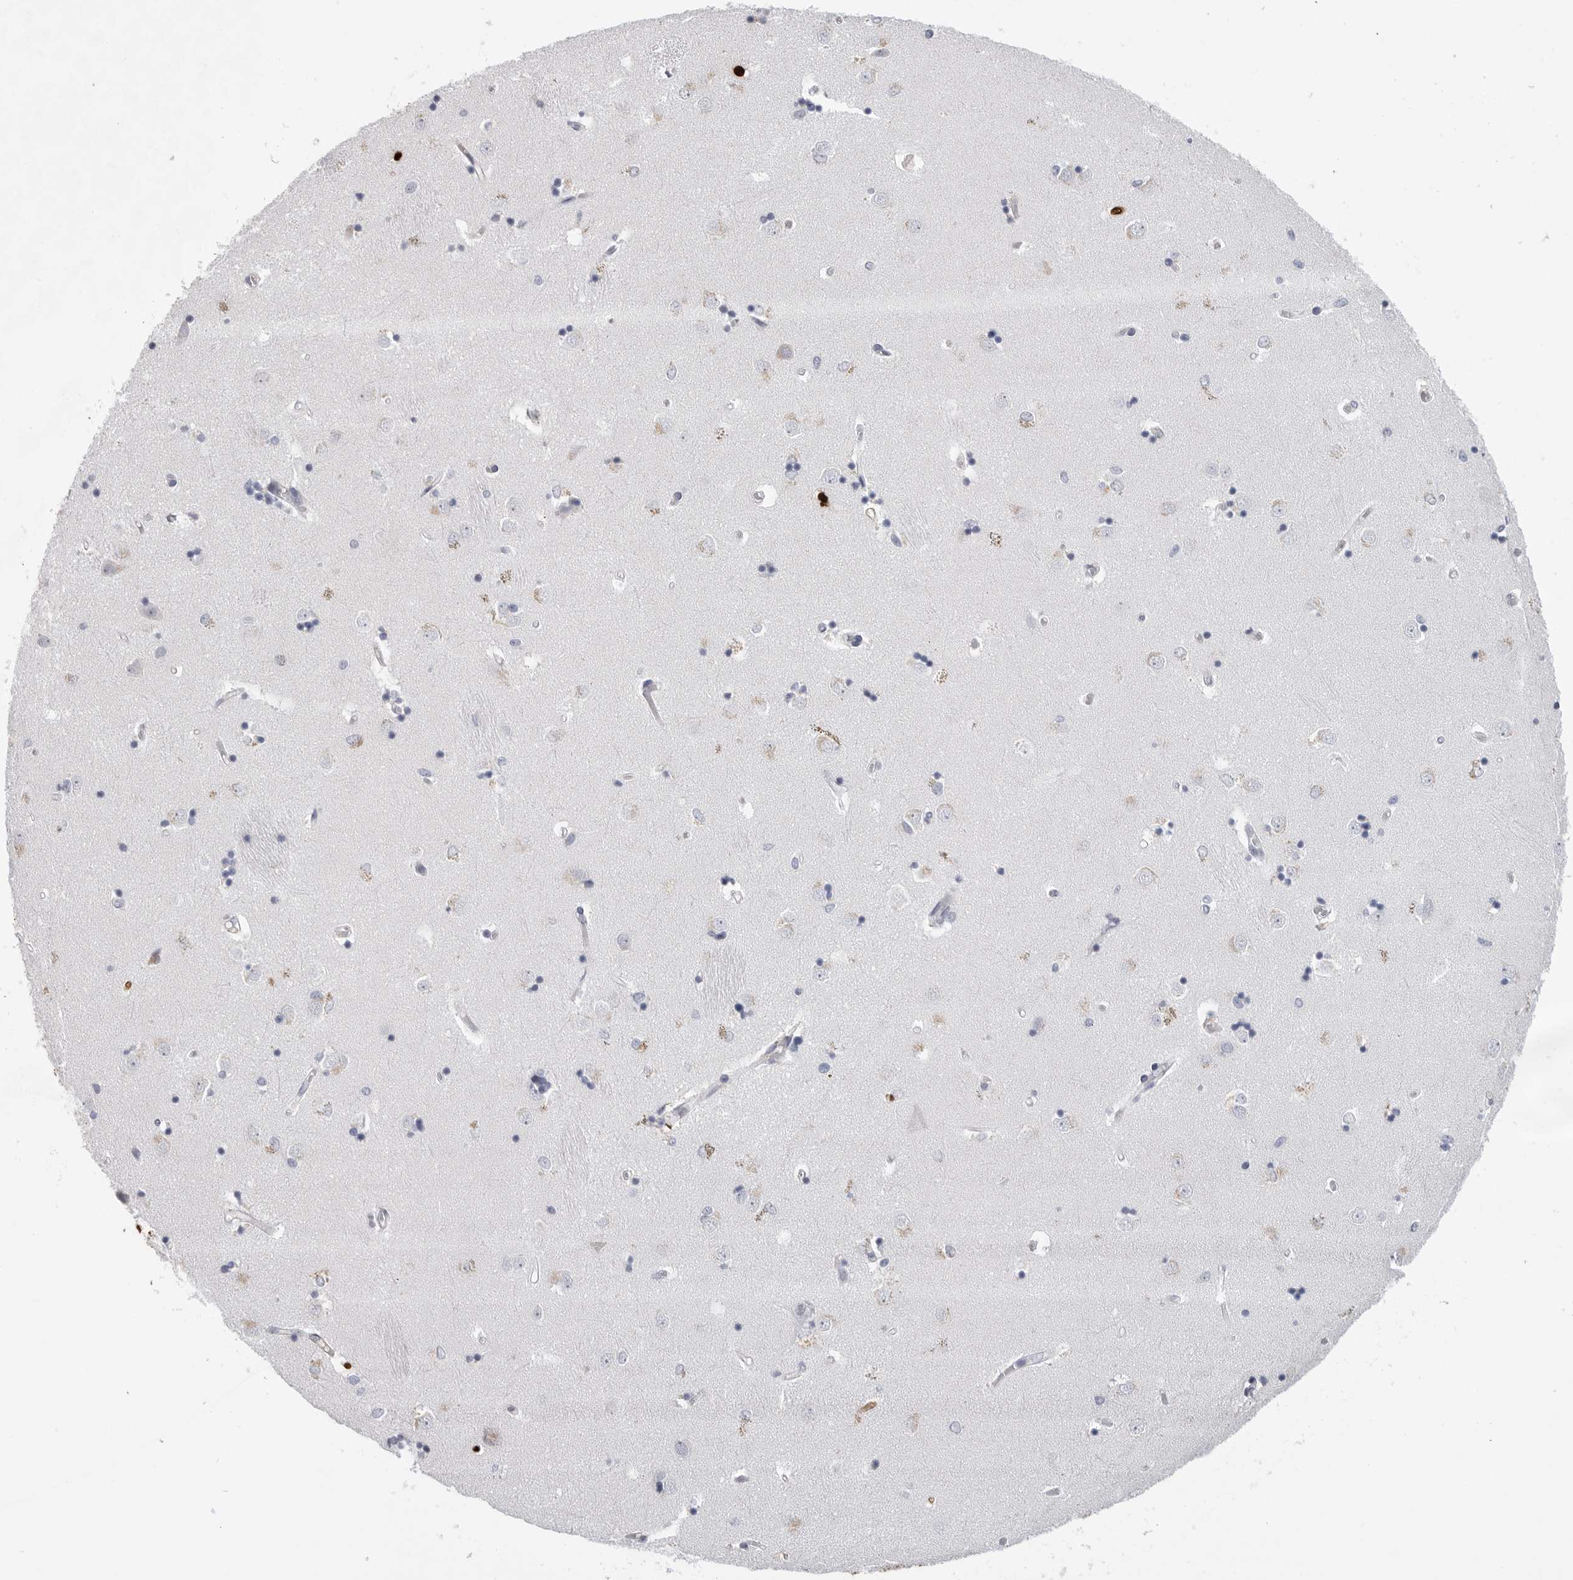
{"staining": {"intensity": "weak", "quantity": "<25%", "location": "cytoplasmic/membranous"}, "tissue": "caudate", "cell_type": "Glial cells", "image_type": "normal", "snomed": [{"axis": "morphology", "description": "Normal tissue, NOS"}, {"axis": "topography", "description": "Lateral ventricle wall"}], "caption": "DAB (3,3'-diaminobenzidine) immunohistochemical staining of normal human caudate exhibits no significant staining in glial cells.", "gene": "CYB561D1", "patient": {"sex": "male", "age": 45}}